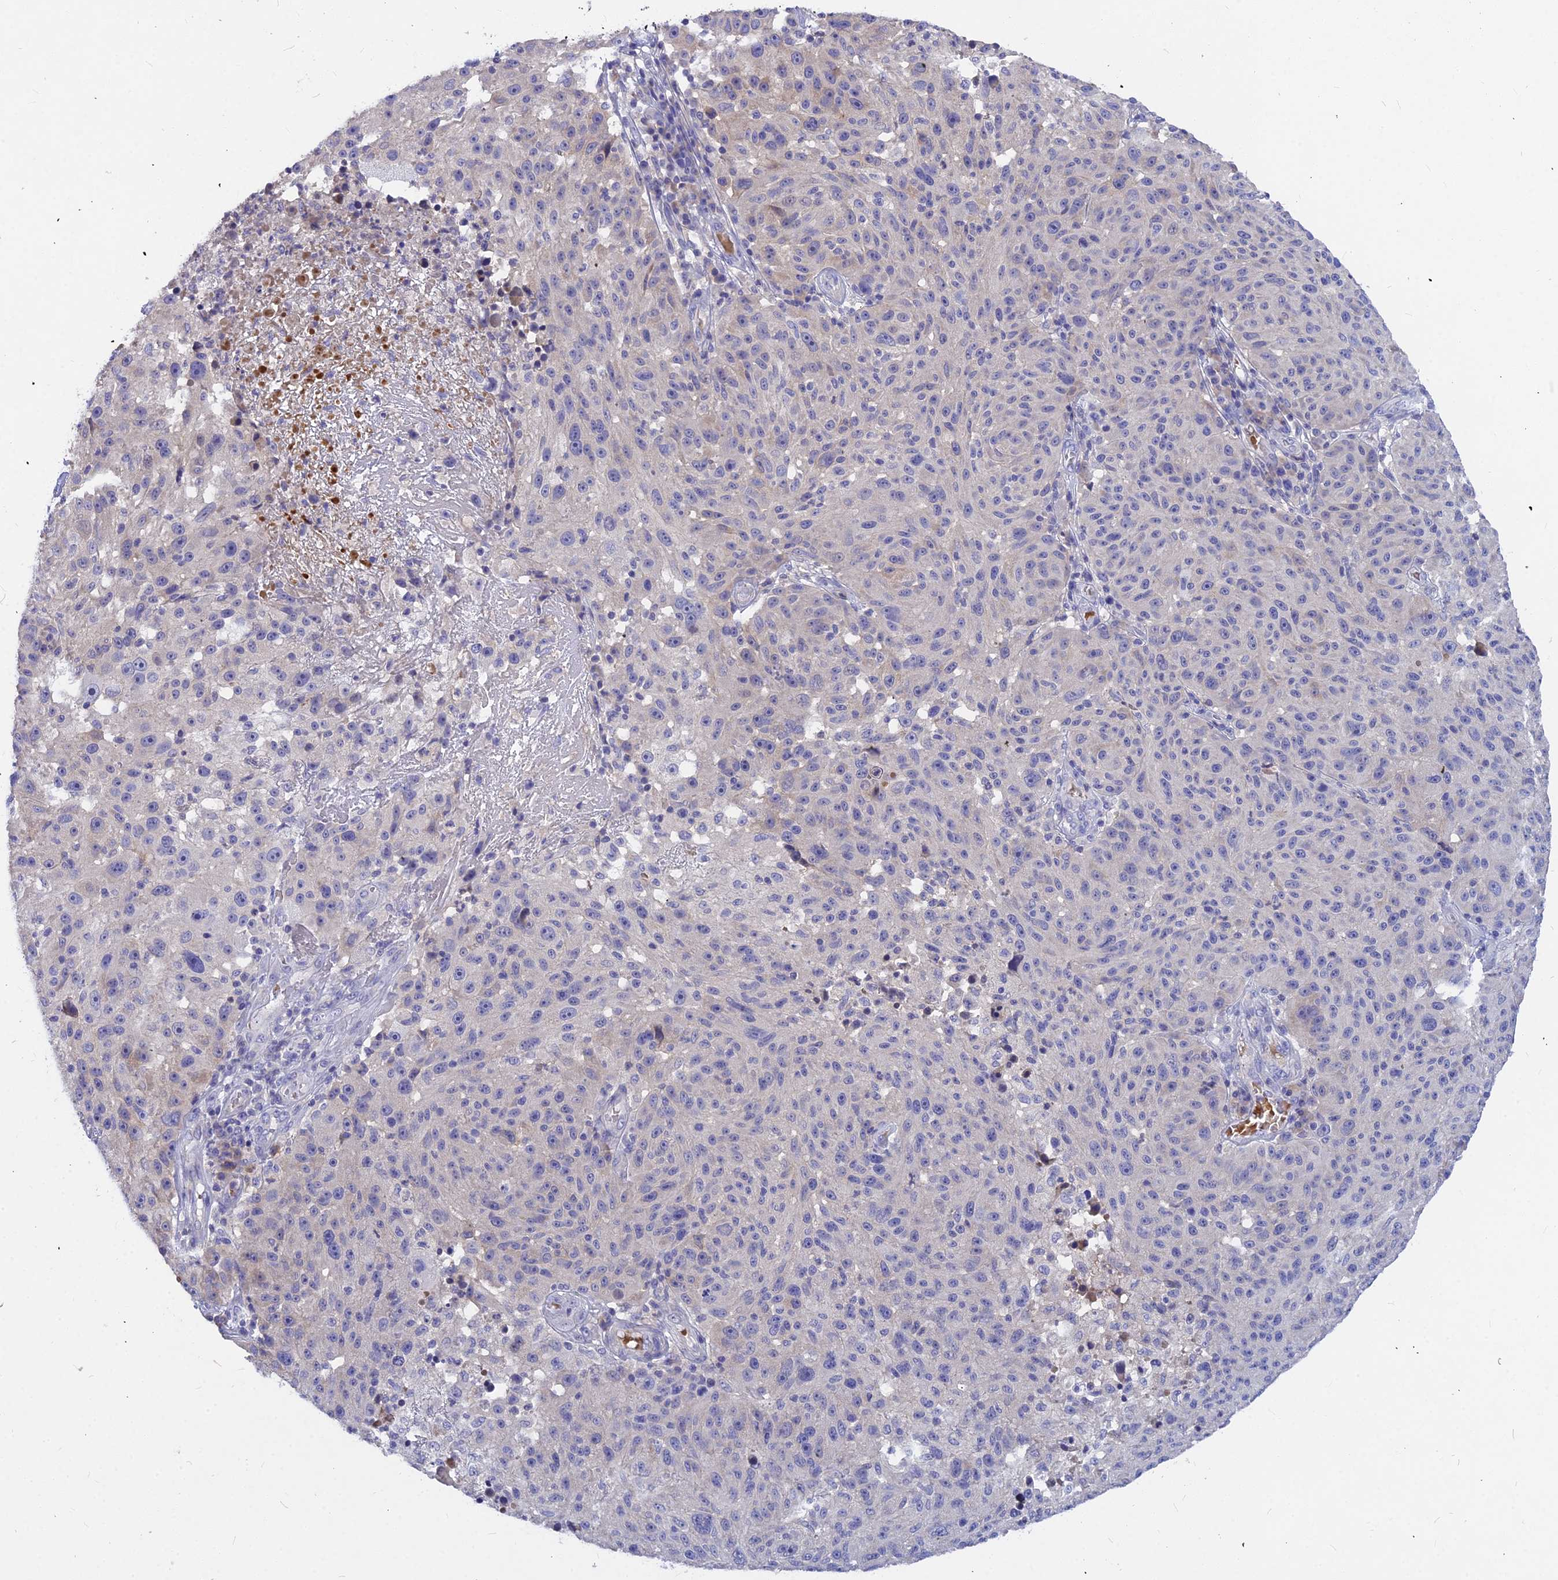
{"staining": {"intensity": "negative", "quantity": "none", "location": "none"}, "tissue": "melanoma", "cell_type": "Tumor cells", "image_type": "cancer", "snomed": [{"axis": "morphology", "description": "Malignant melanoma, NOS"}, {"axis": "topography", "description": "Skin"}], "caption": "Immunohistochemical staining of melanoma shows no significant expression in tumor cells.", "gene": "DMRTA1", "patient": {"sex": "male", "age": 53}}